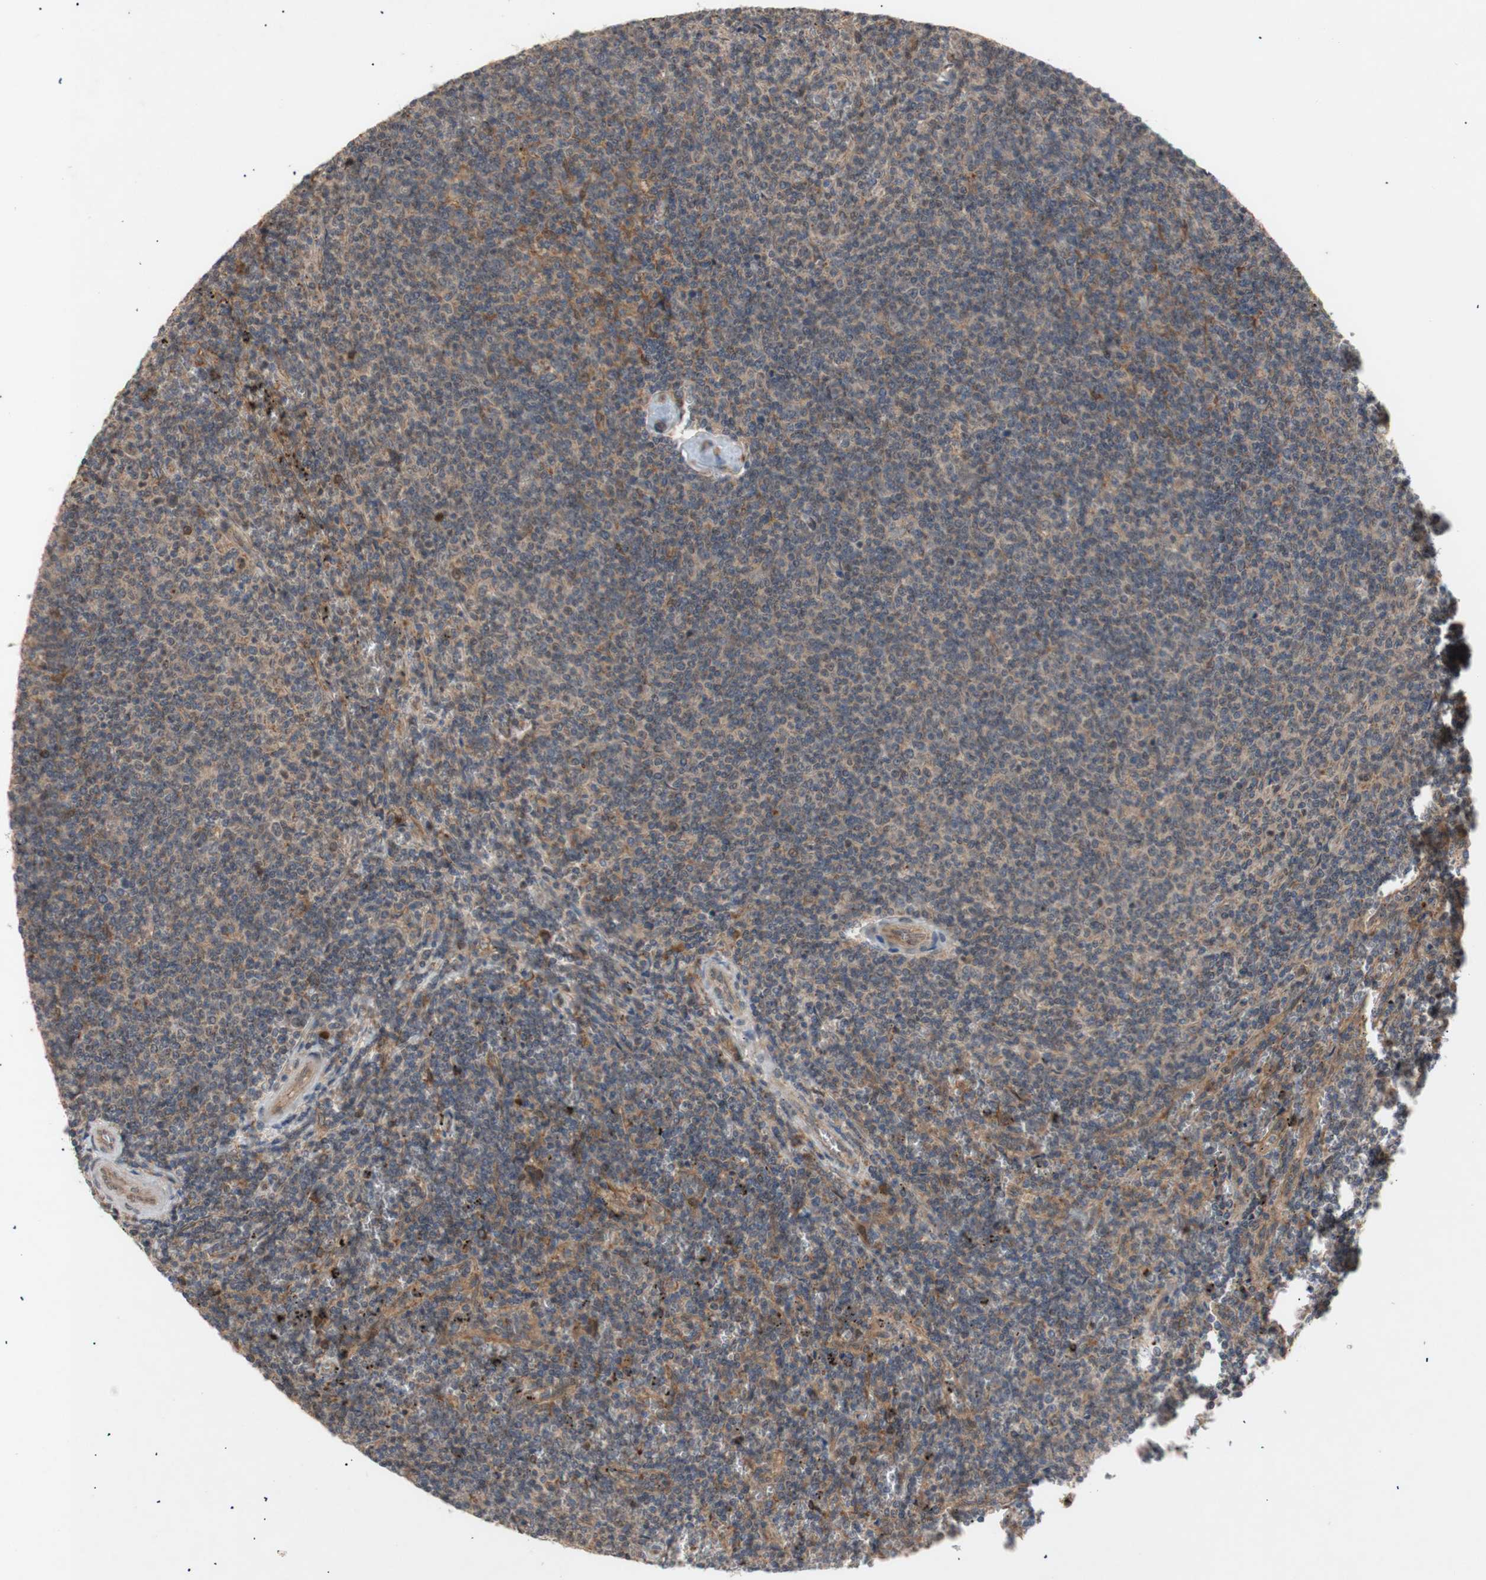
{"staining": {"intensity": "weak", "quantity": ">75%", "location": "cytoplasmic/membranous"}, "tissue": "lymphoma", "cell_type": "Tumor cells", "image_type": "cancer", "snomed": [{"axis": "morphology", "description": "Malignant lymphoma, non-Hodgkin's type, Low grade"}, {"axis": "topography", "description": "Spleen"}], "caption": "Malignant lymphoma, non-Hodgkin's type (low-grade) was stained to show a protein in brown. There is low levels of weak cytoplasmic/membranous staining in about >75% of tumor cells.", "gene": "PKN1", "patient": {"sex": "female", "age": 50}}